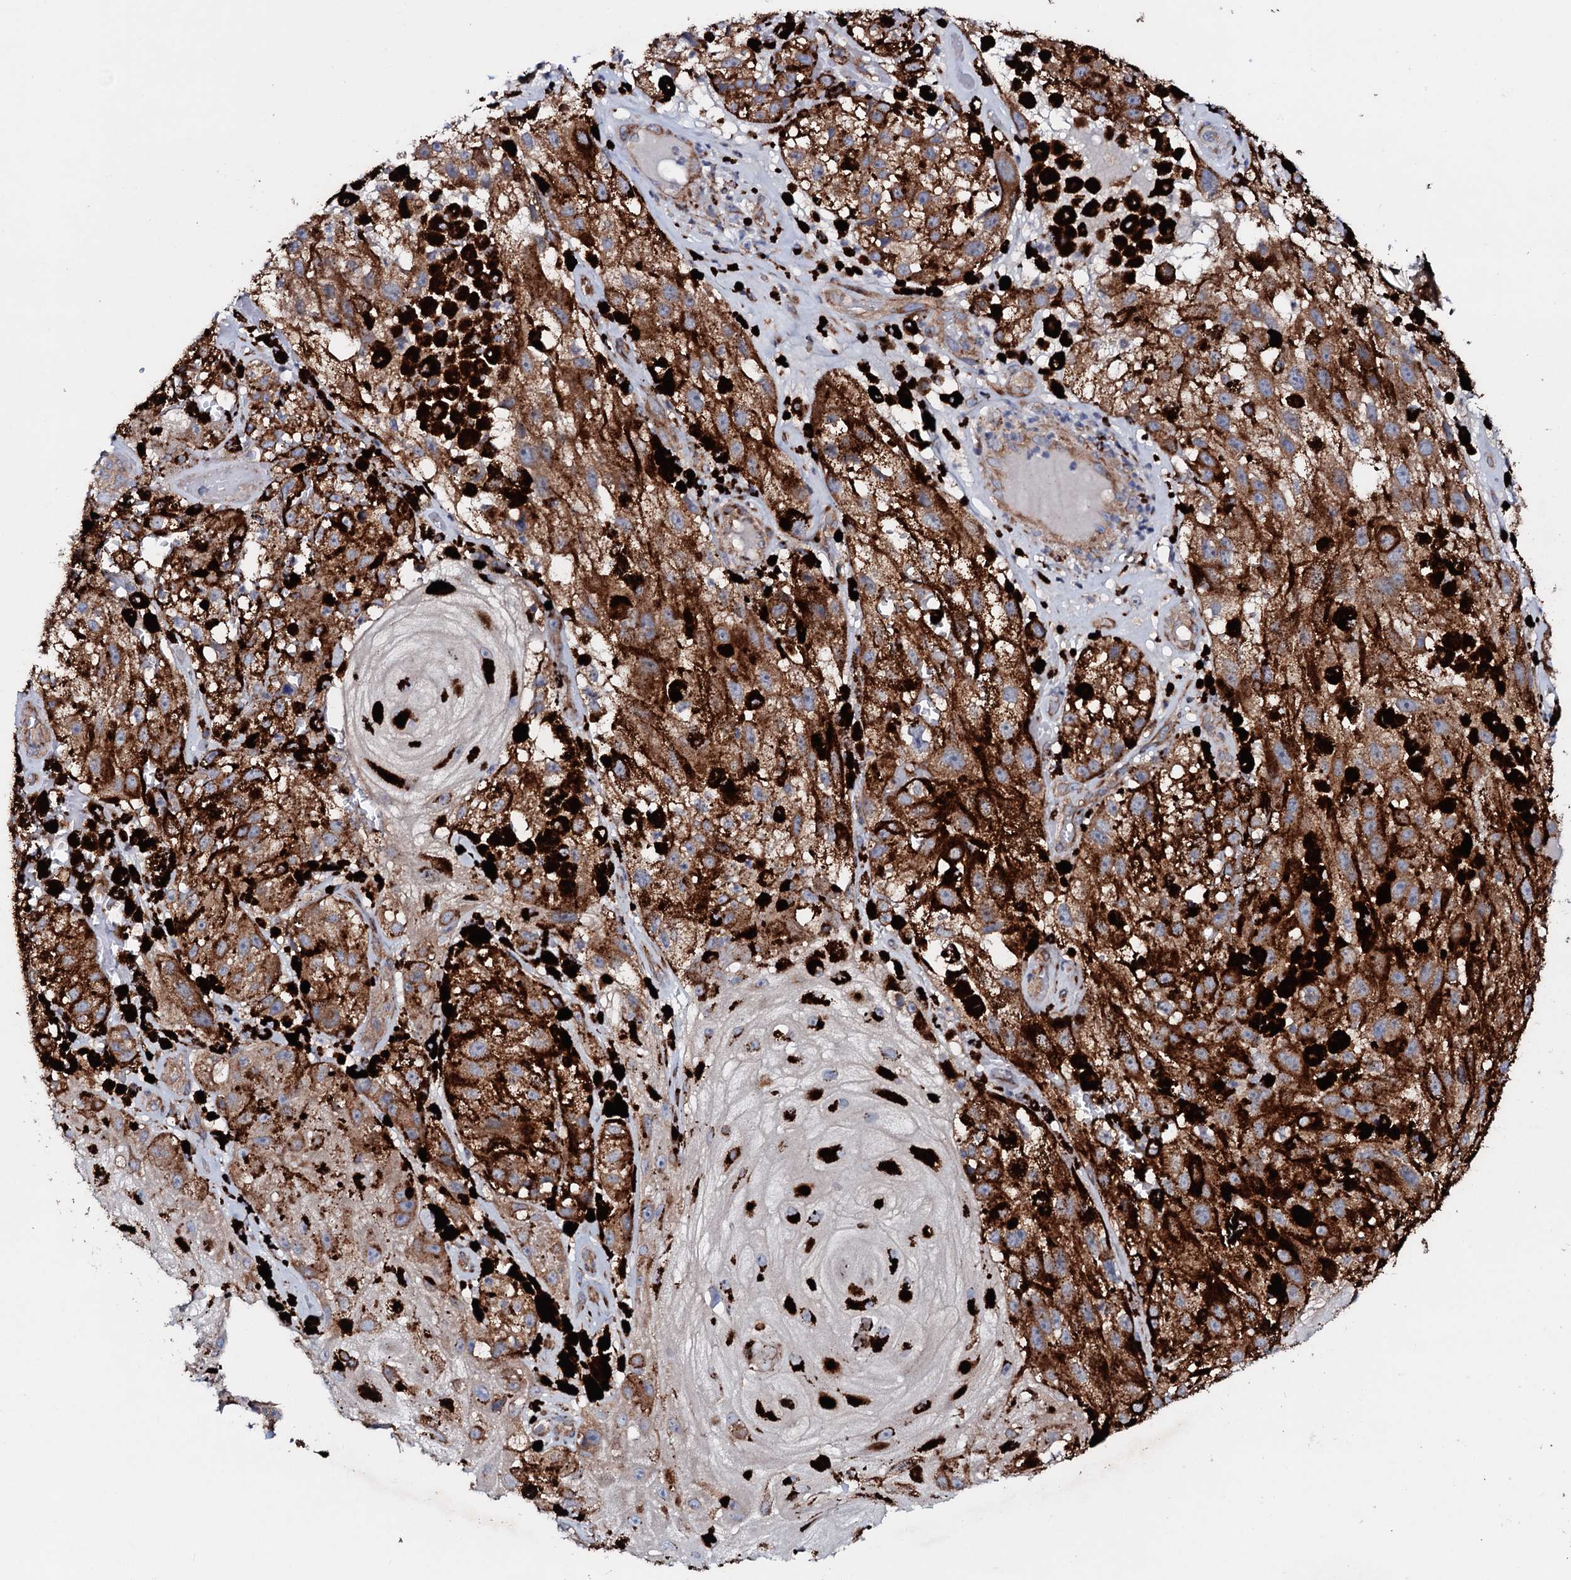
{"staining": {"intensity": "moderate", "quantity": ">75%", "location": "cytoplasmic/membranous"}, "tissue": "melanoma", "cell_type": "Tumor cells", "image_type": "cancer", "snomed": [{"axis": "morphology", "description": "Malignant melanoma, NOS"}, {"axis": "topography", "description": "Skin"}], "caption": "Malignant melanoma tissue exhibits moderate cytoplasmic/membranous staining in about >75% of tumor cells, visualized by immunohistochemistry.", "gene": "P2RX4", "patient": {"sex": "male", "age": 88}}